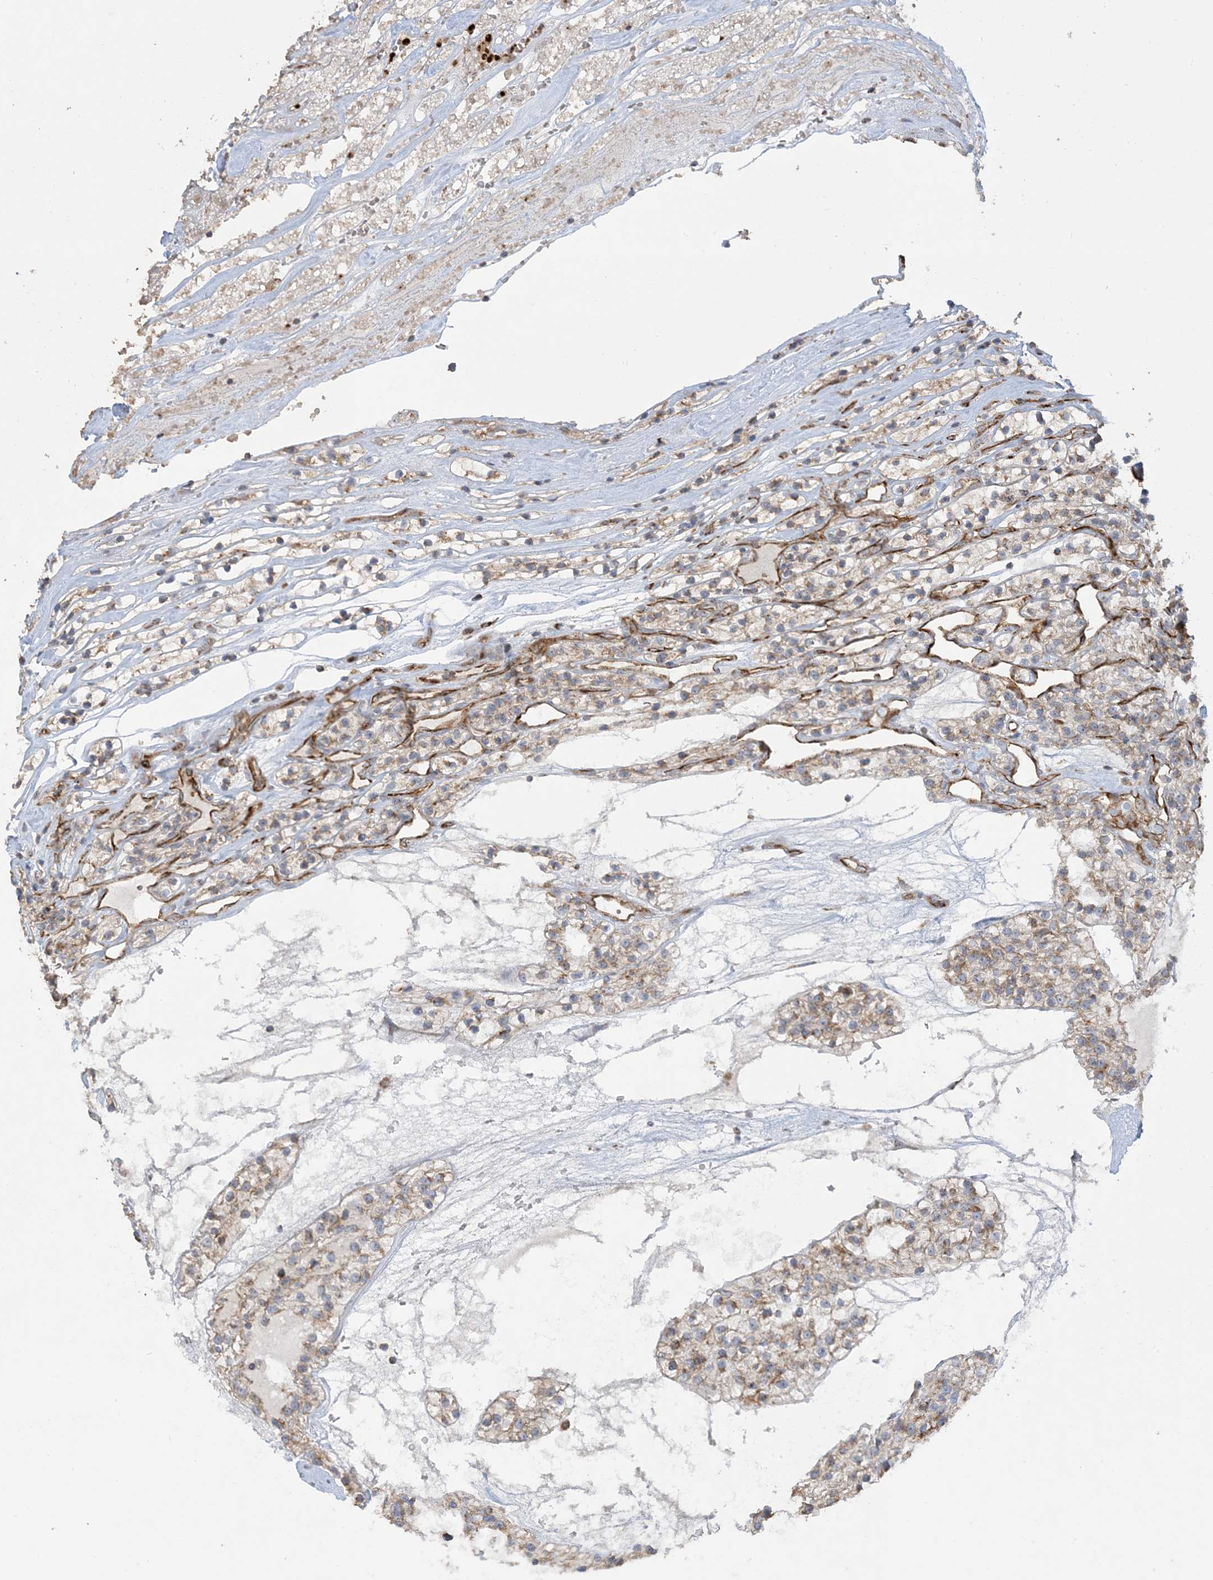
{"staining": {"intensity": "moderate", "quantity": "25%-75%", "location": "cytoplasmic/membranous"}, "tissue": "renal cancer", "cell_type": "Tumor cells", "image_type": "cancer", "snomed": [{"axis": "morphology", "description": "Adenocarcinoma, NOS"}, {"axis": "topography", "description": "Kidney"}], "caption": "Protein expression analysis of renal adenocarcinoma displays moderate cytoplasmic/membranous staining in about 25%-75% of tumor cells. The staining is performed using DAB (3,3'-diaminobenzidine) brown chromogen to label protein expression. The nuclei are counter-stained blue using hematoxylin.", "gene": "AGA", "patient": {"sex": "female", "age": 57}}